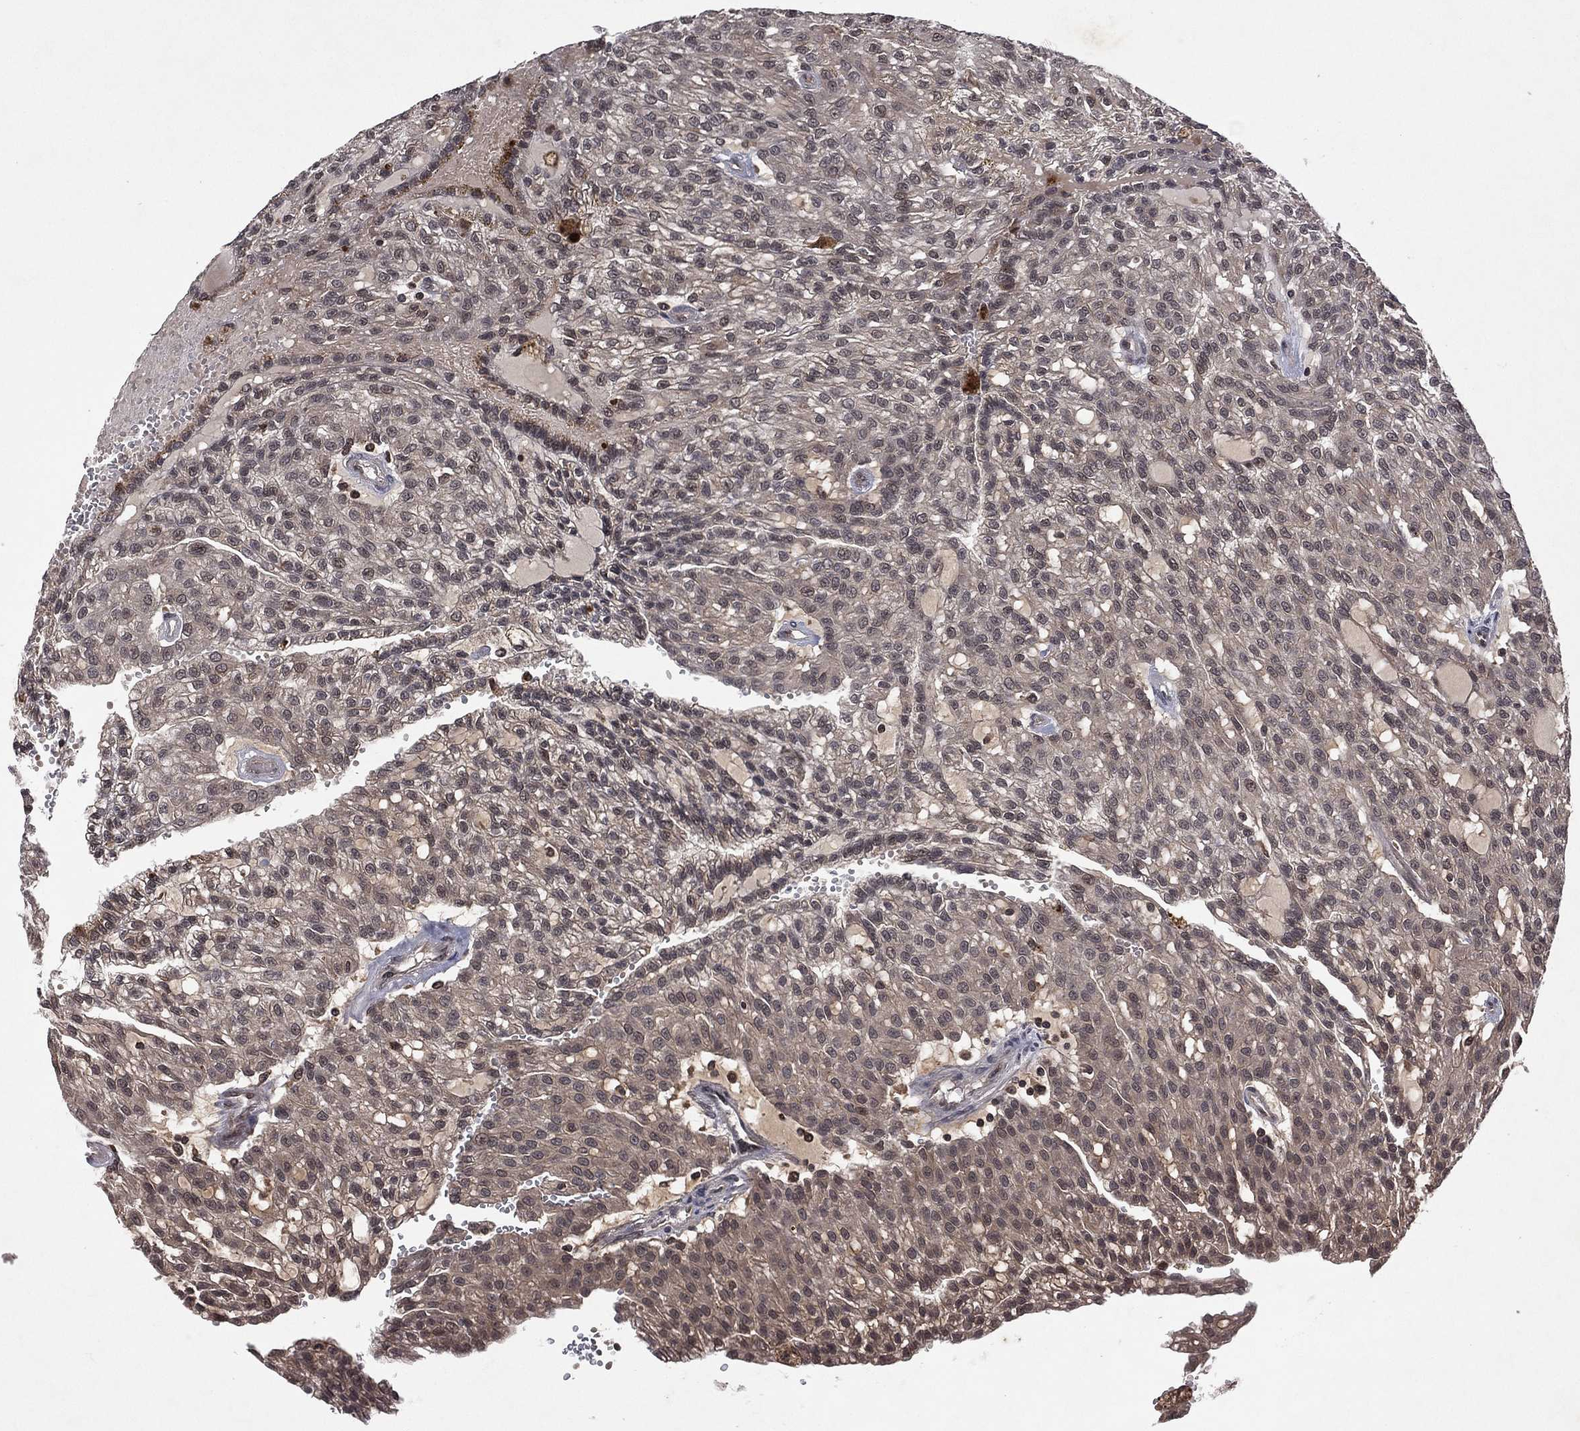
{"staining": {"intensity": "negative", "quantity": "none", "location": "none"}, "tissue": "renal cancer", "cell_type": "Tumor cells", "image_type": "cancer", "snomed": [{"axis": "morphology", "description": "Adenocarcinoma, NOS"}, {"axis": "topography", "description": "Kidney"}], "caption": "This is a micrograph of immunohistochemistry staining of adenocarcinoma (renal), which shows no expression in tumor cells.", "gene": "ATG4B", "patient": {"sex": "male", "age": 63}}